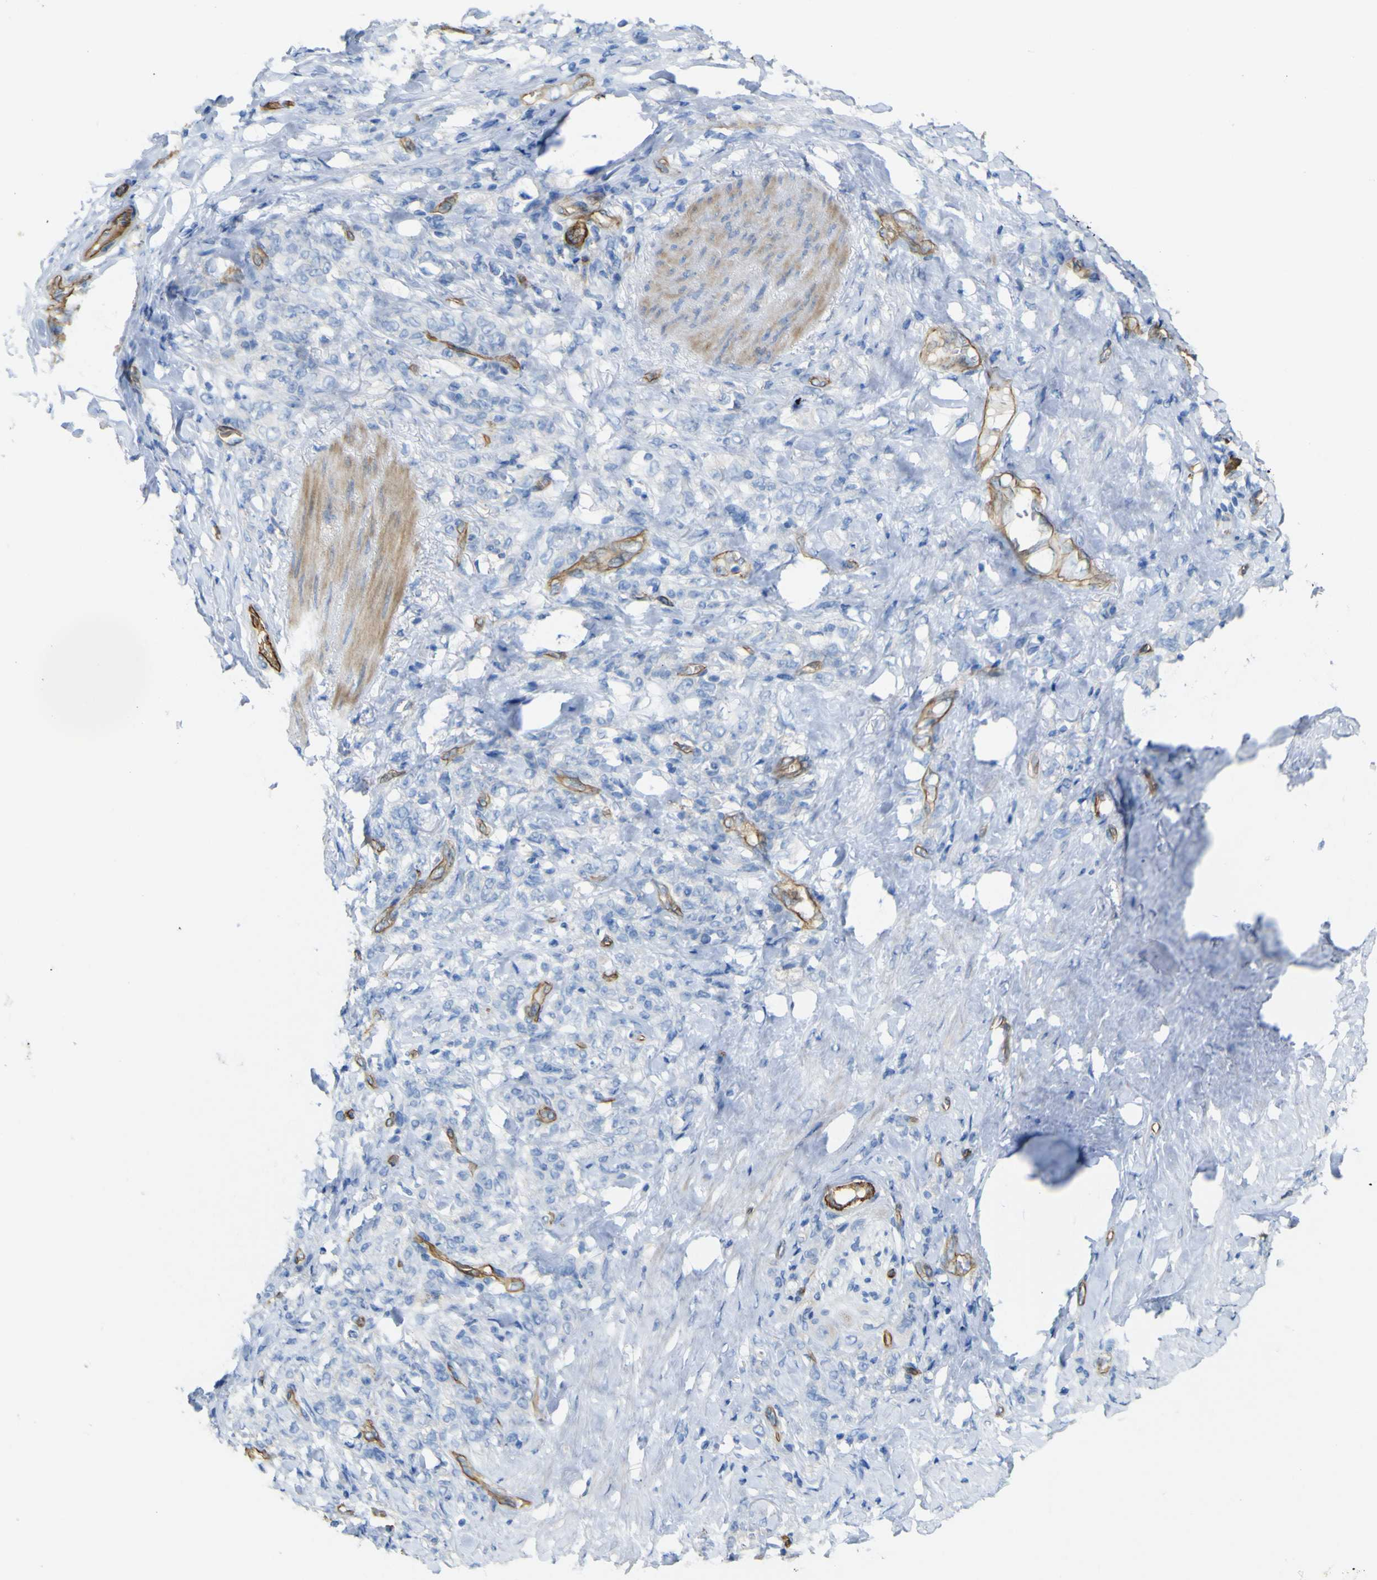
{"staining": {"intensity": "negative", "quantity": "none", "location": "none"}, "tissue": "stomach cancer", "cell_type": "Tumor cells", "image_type": "cancer", "snomed": [{"axis": "morphology", "description": "Adenocarcinoma, NOS"}, {"axis": "topography", "description": "Stomach"}], "caption": "Stomach cancer was stained to show a protein in brown. There is no significant staining in tumor cells. (DAB (3,3'-diaminobenzidine) IHC with hematoxylin counter stain).", "gene": "CD93", "patient": {"sex": "male", "age": 82}}